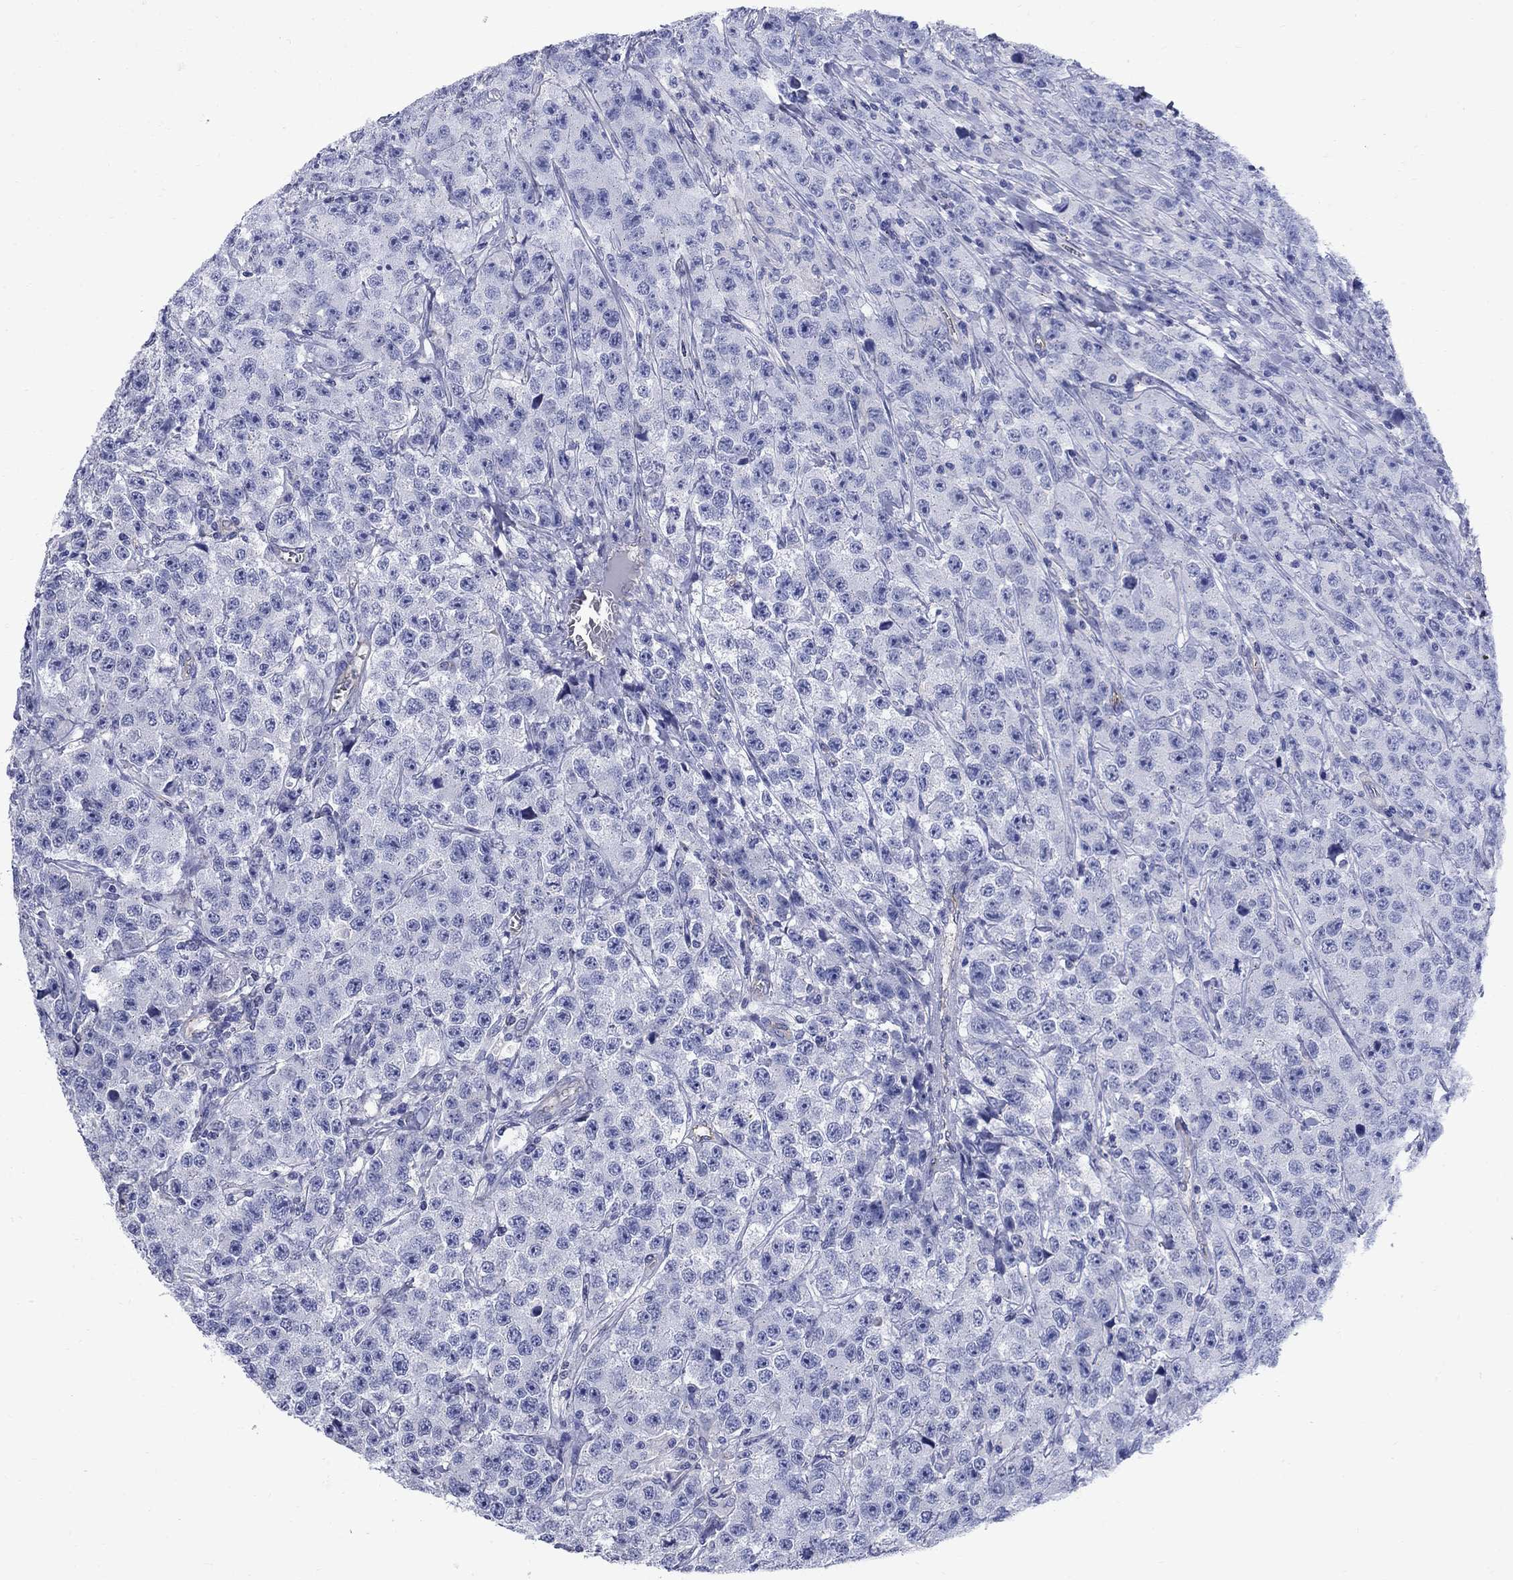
{"staining": {"intensity": "negative", "quantity": "none", "location": "none"}, "tissue": "testis cancer", "cell_type": "Tumor cells", "image_type": "cancer", "snomed": [{"axis": "morphology", "description": "Seminoma, NOS"}, {"axis": "topography", "description": "Testis"}], "caption": "An immunohistochemistry photomicrograph of testis cancer is shown. There is no staining in tumor cells of testis cancer.", "gene": "SMCP", "patient": {"sex": "male", "age": 59}}